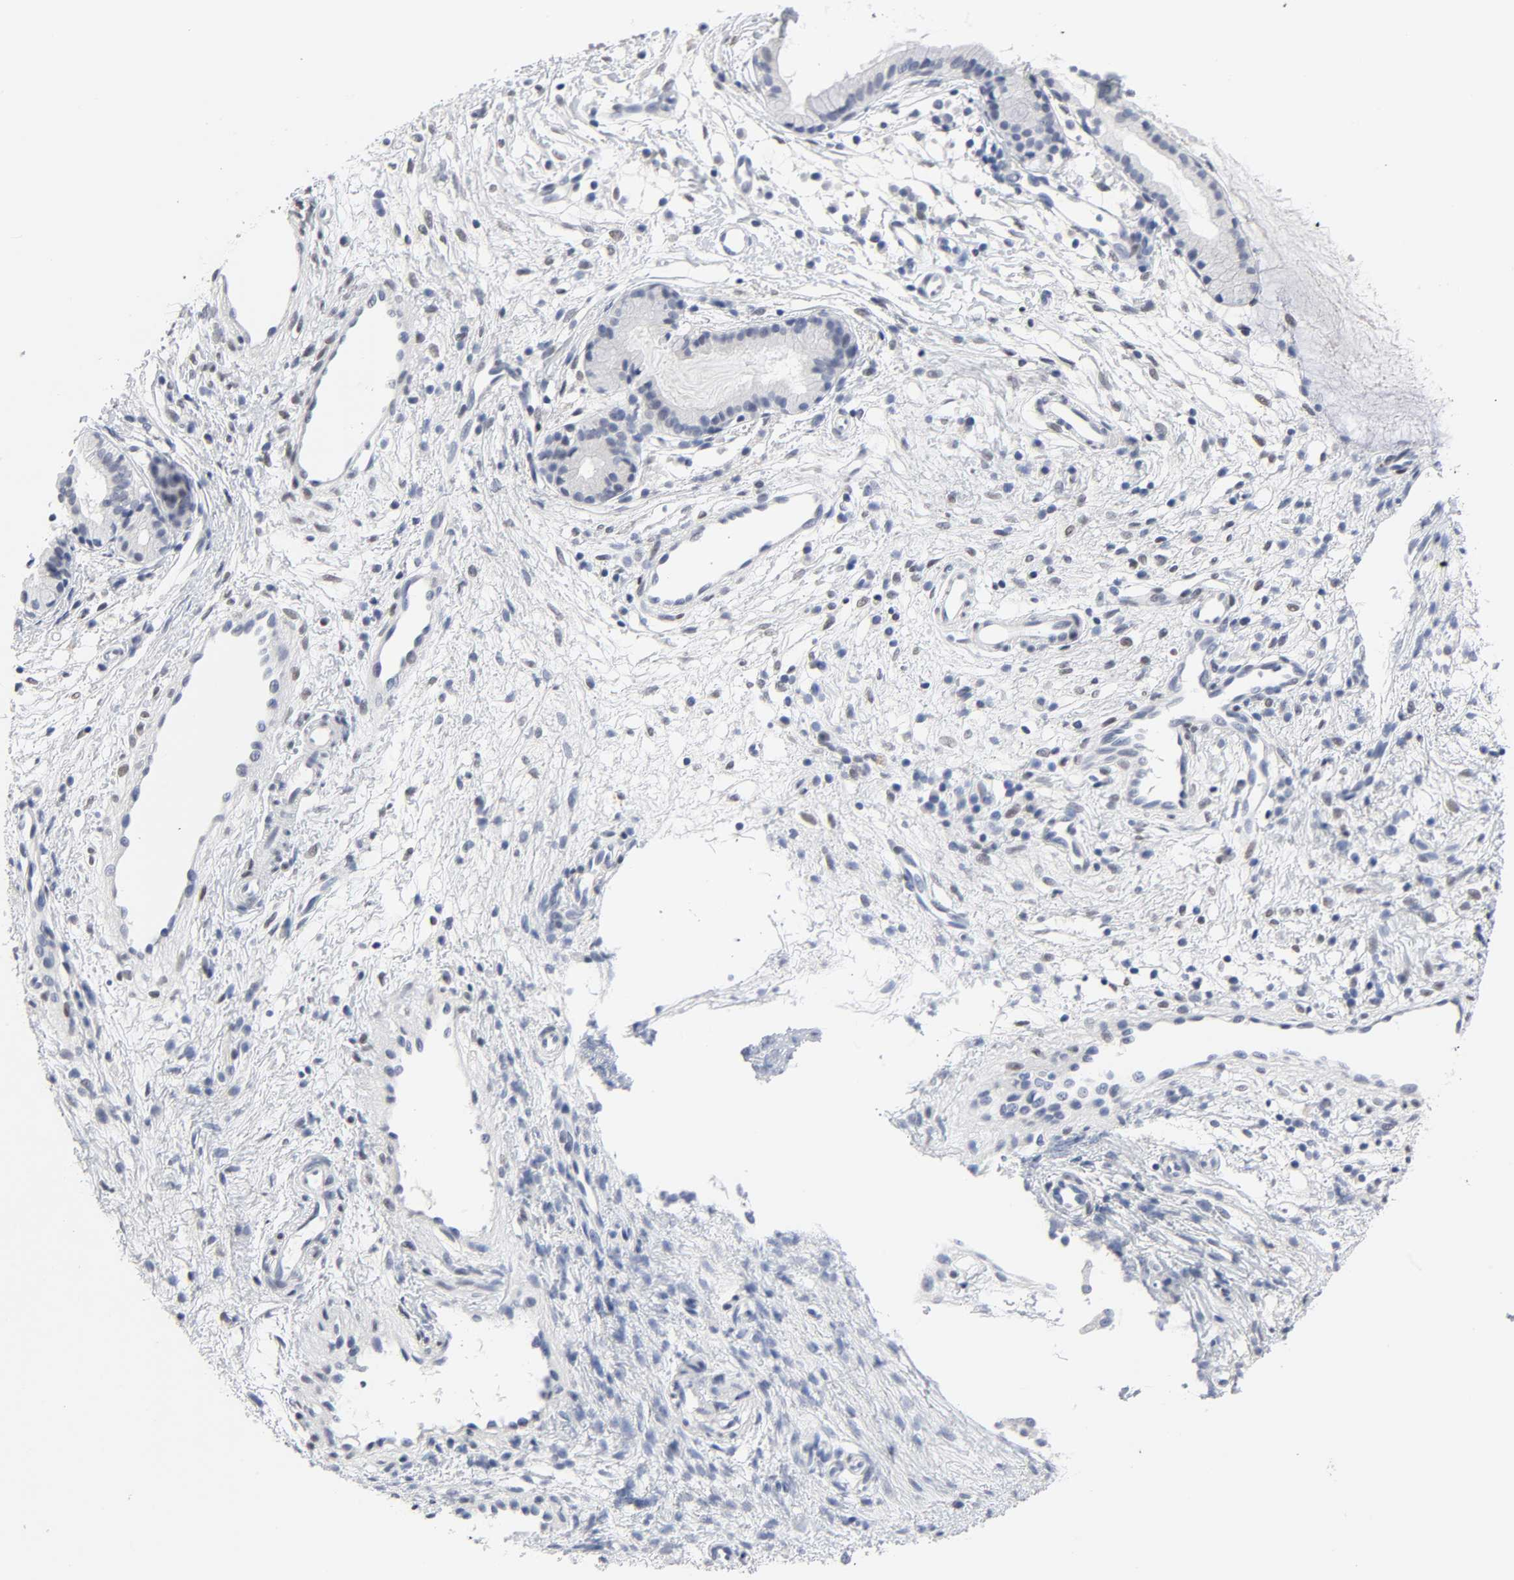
{"staining": {"intensity": "negative", "quantity": "none", "location": "none"}, "tissue": "nasopharynx", "cell_type": "Respiratory epithelial cells", "image_type": "normal", "snomed": [{"axis": "morphology", "description": "Normal tissue, NOS"}, {"axis": "topography", "description": "Nasopharynx"}], "caption": "A histopathology image of human nasopharynx is negative for staining in respiratory epithelial cells. (Brightfield microscopy of DAB IHC at high magnification).", "gene": "SALL2", "patient": {"sex": "male", "age": 21}}